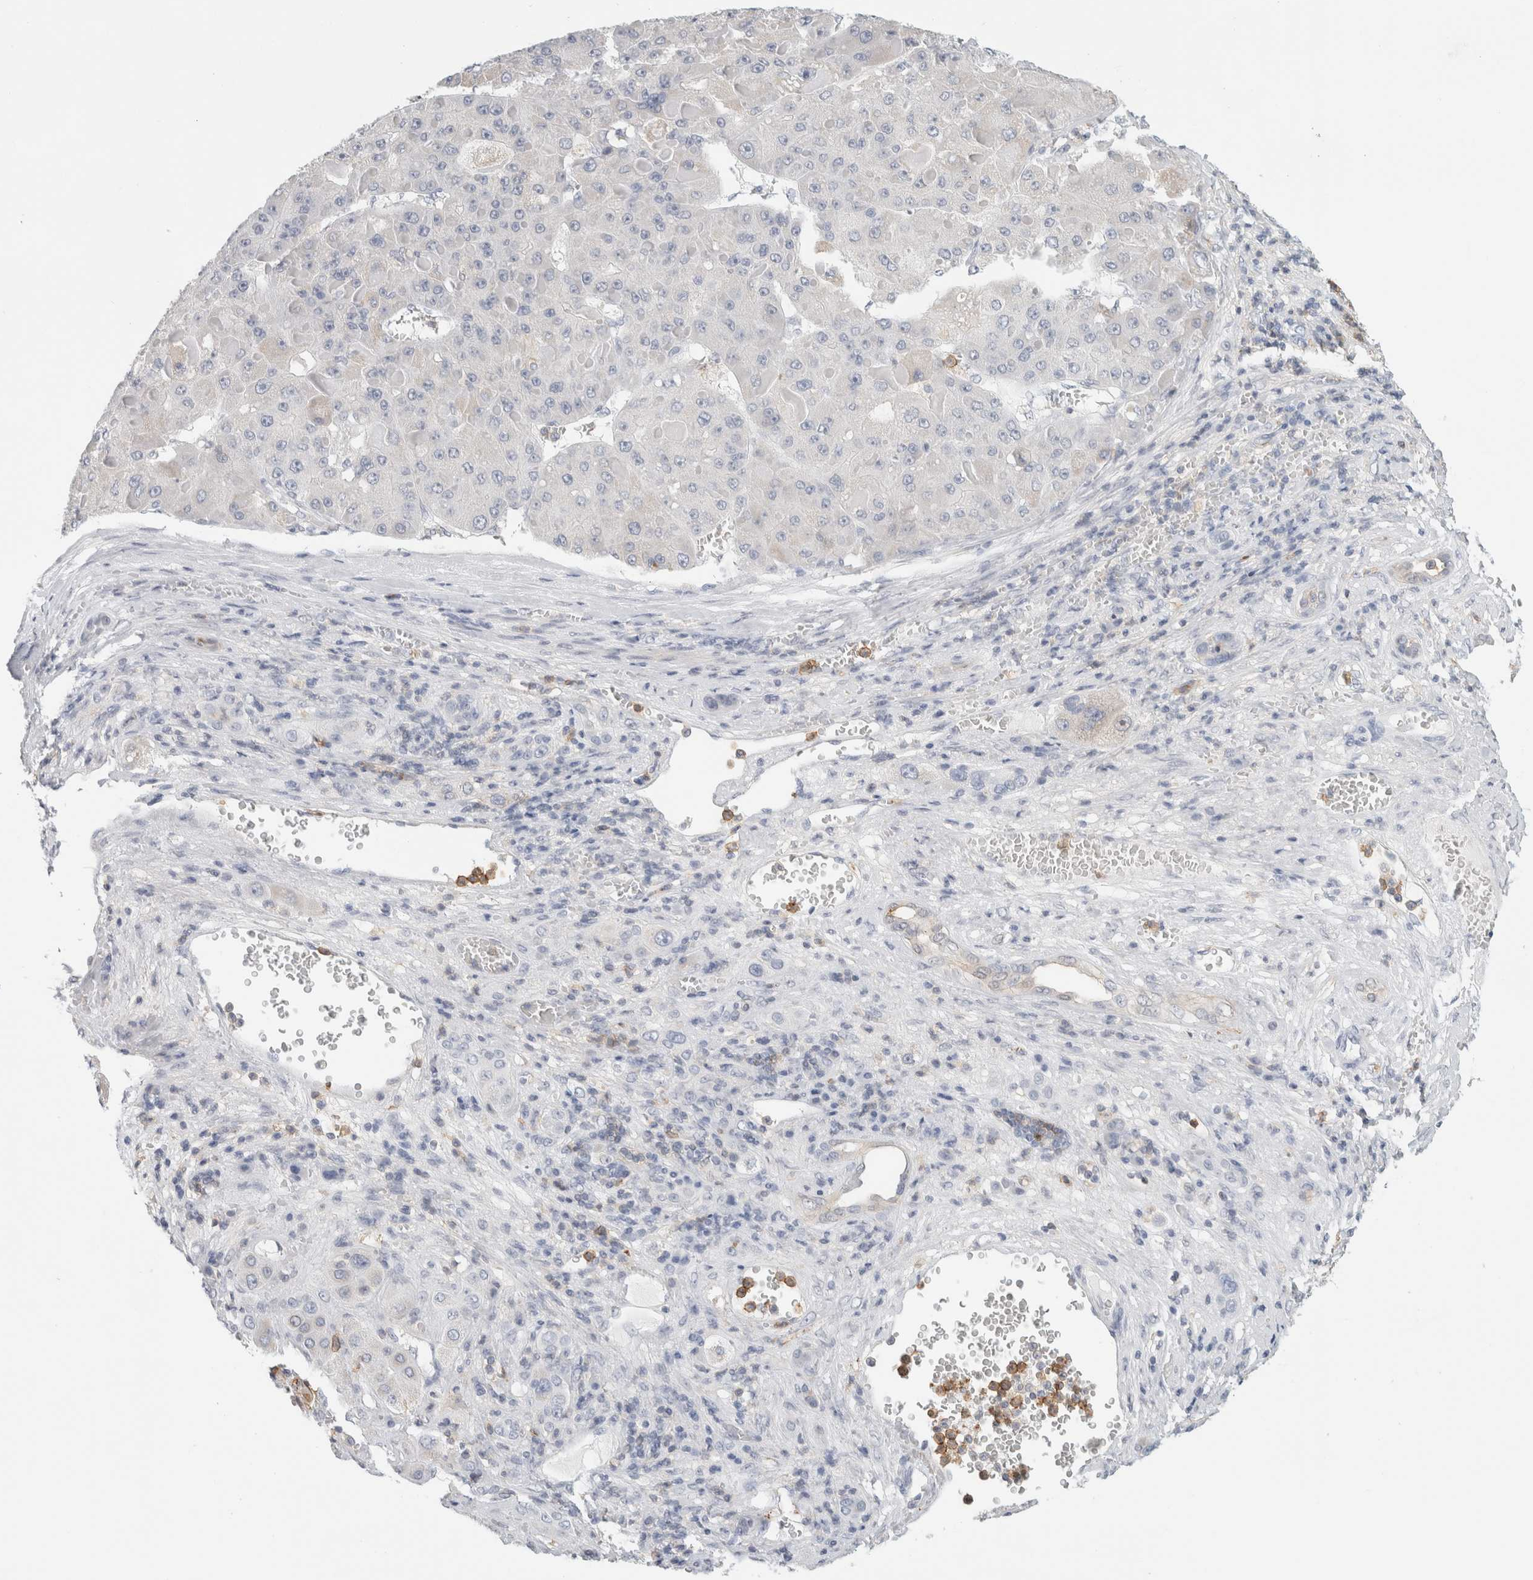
{"staining": {"intensity": "negative", "quantity": "none", "location": "none"}, "tissue": "liver cancer", "cell_type": "Tumor cells", "image_type": "cancer", "snomed": [{"axis": "morphology", "description": "Carcinoma, Hepatocellular, NOS"}, {"axis": "topography", "description": "Liver"}], "caption": "Liver hepatocellular carcinoma was stained to show a protein in brown. There is no significant expression in tumor cells.", "gene": "P2RY2", "patient": {"sex": "female", "age": 73}}